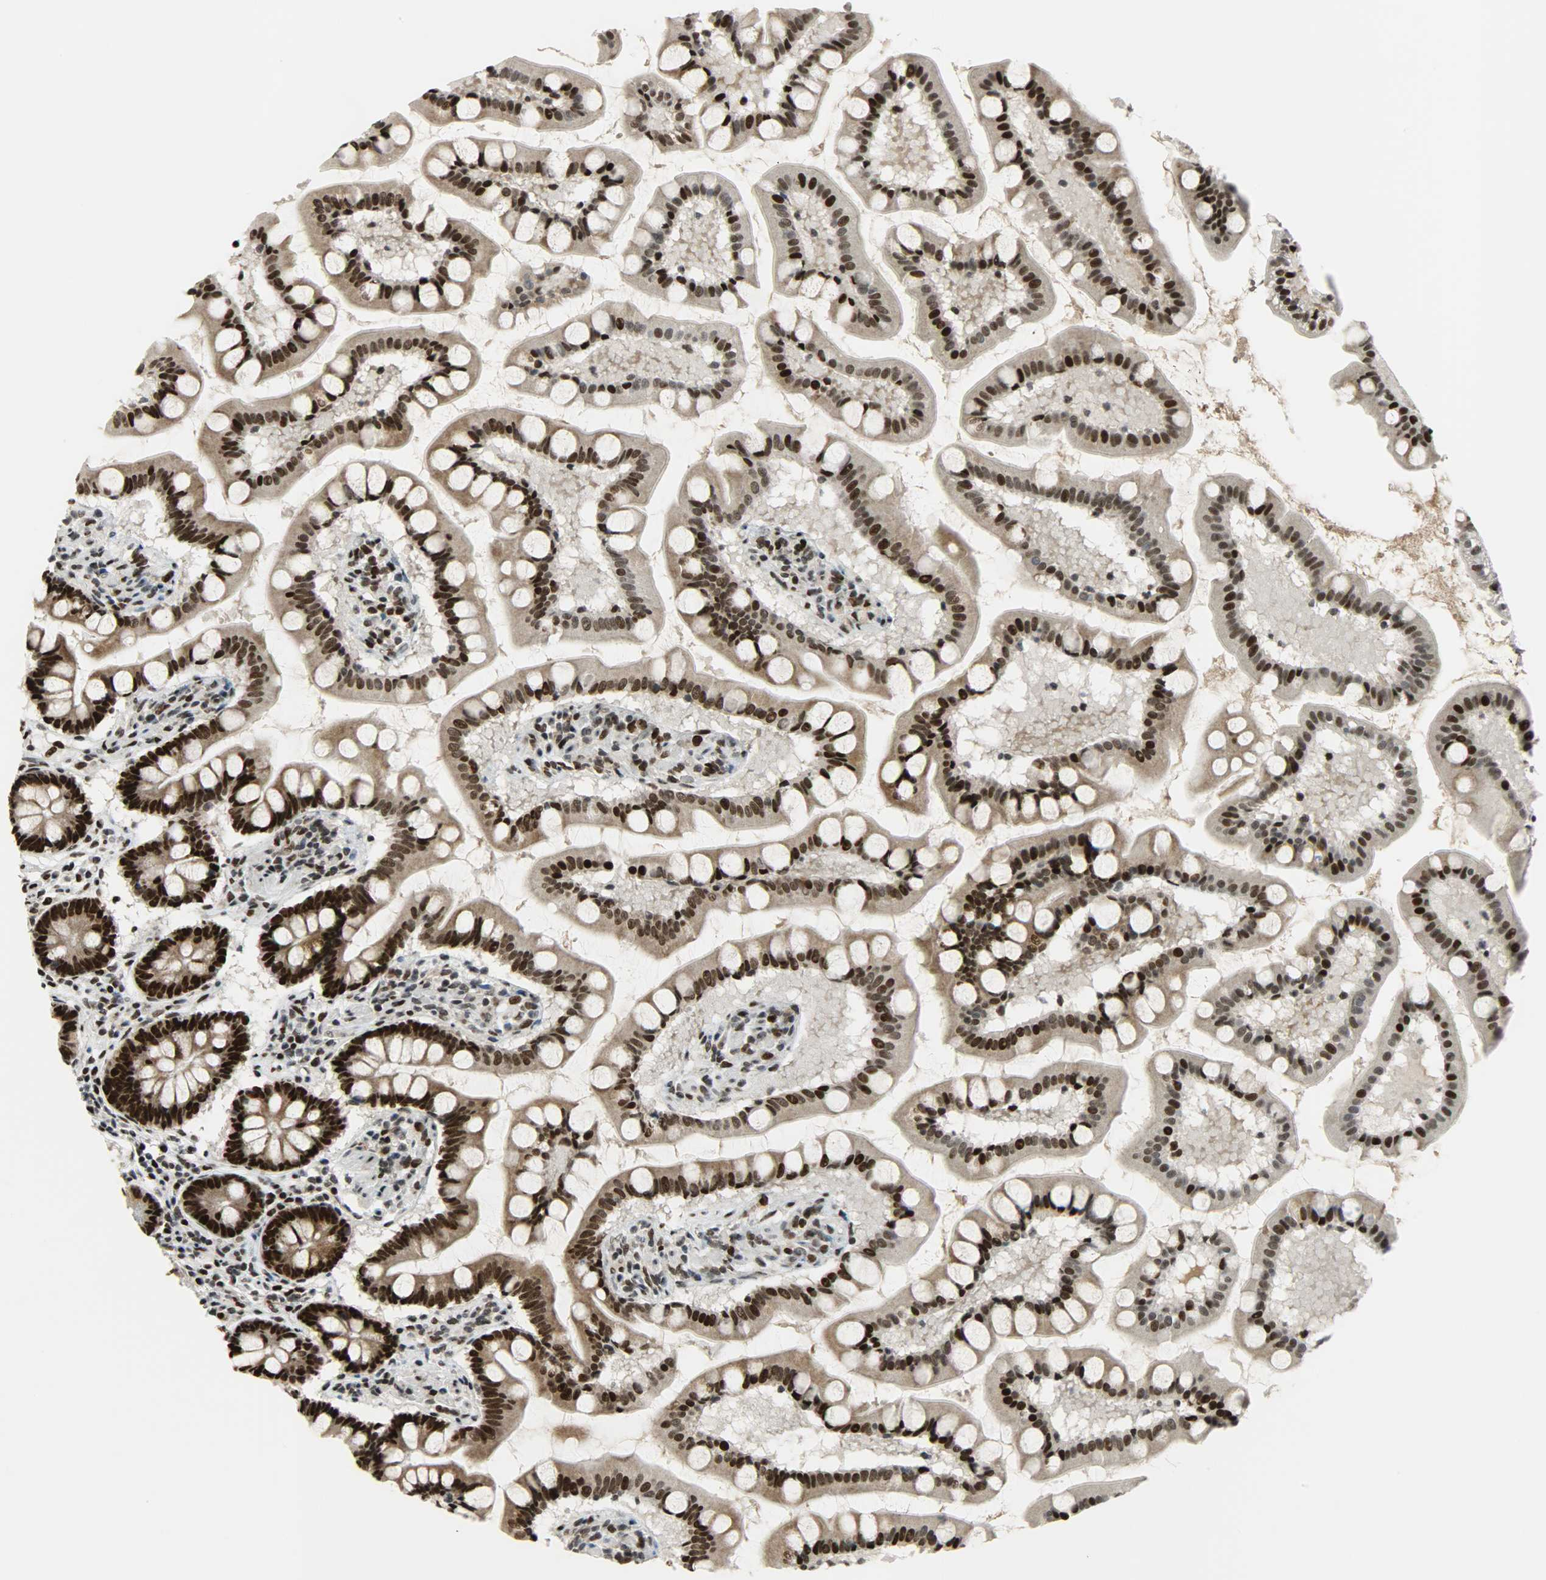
{"staining": {"intensity": "strong", "quantity": ">75%", "location": "cytoplasmic/membranous,nuclear"}, "tissue": "small intestine", "cell_type": "Glandular cells", "image_type": "normal", "snomed": [{"axis": "morphology", "description": "Normal tissue, NOS"}, {"axis": "topography", "description": "Small intestine"}], "caption": "Immunohistochemistry of benign small intestine shows high levels of strong cytoplasmic/membranous,nuclear positivity in about >75% of glandular cells. (brown staining indicates protein expression, while blue staining denotes nuclei).", "gene": "SNAI1", "patient": {"sex": "male", "age": 41}}